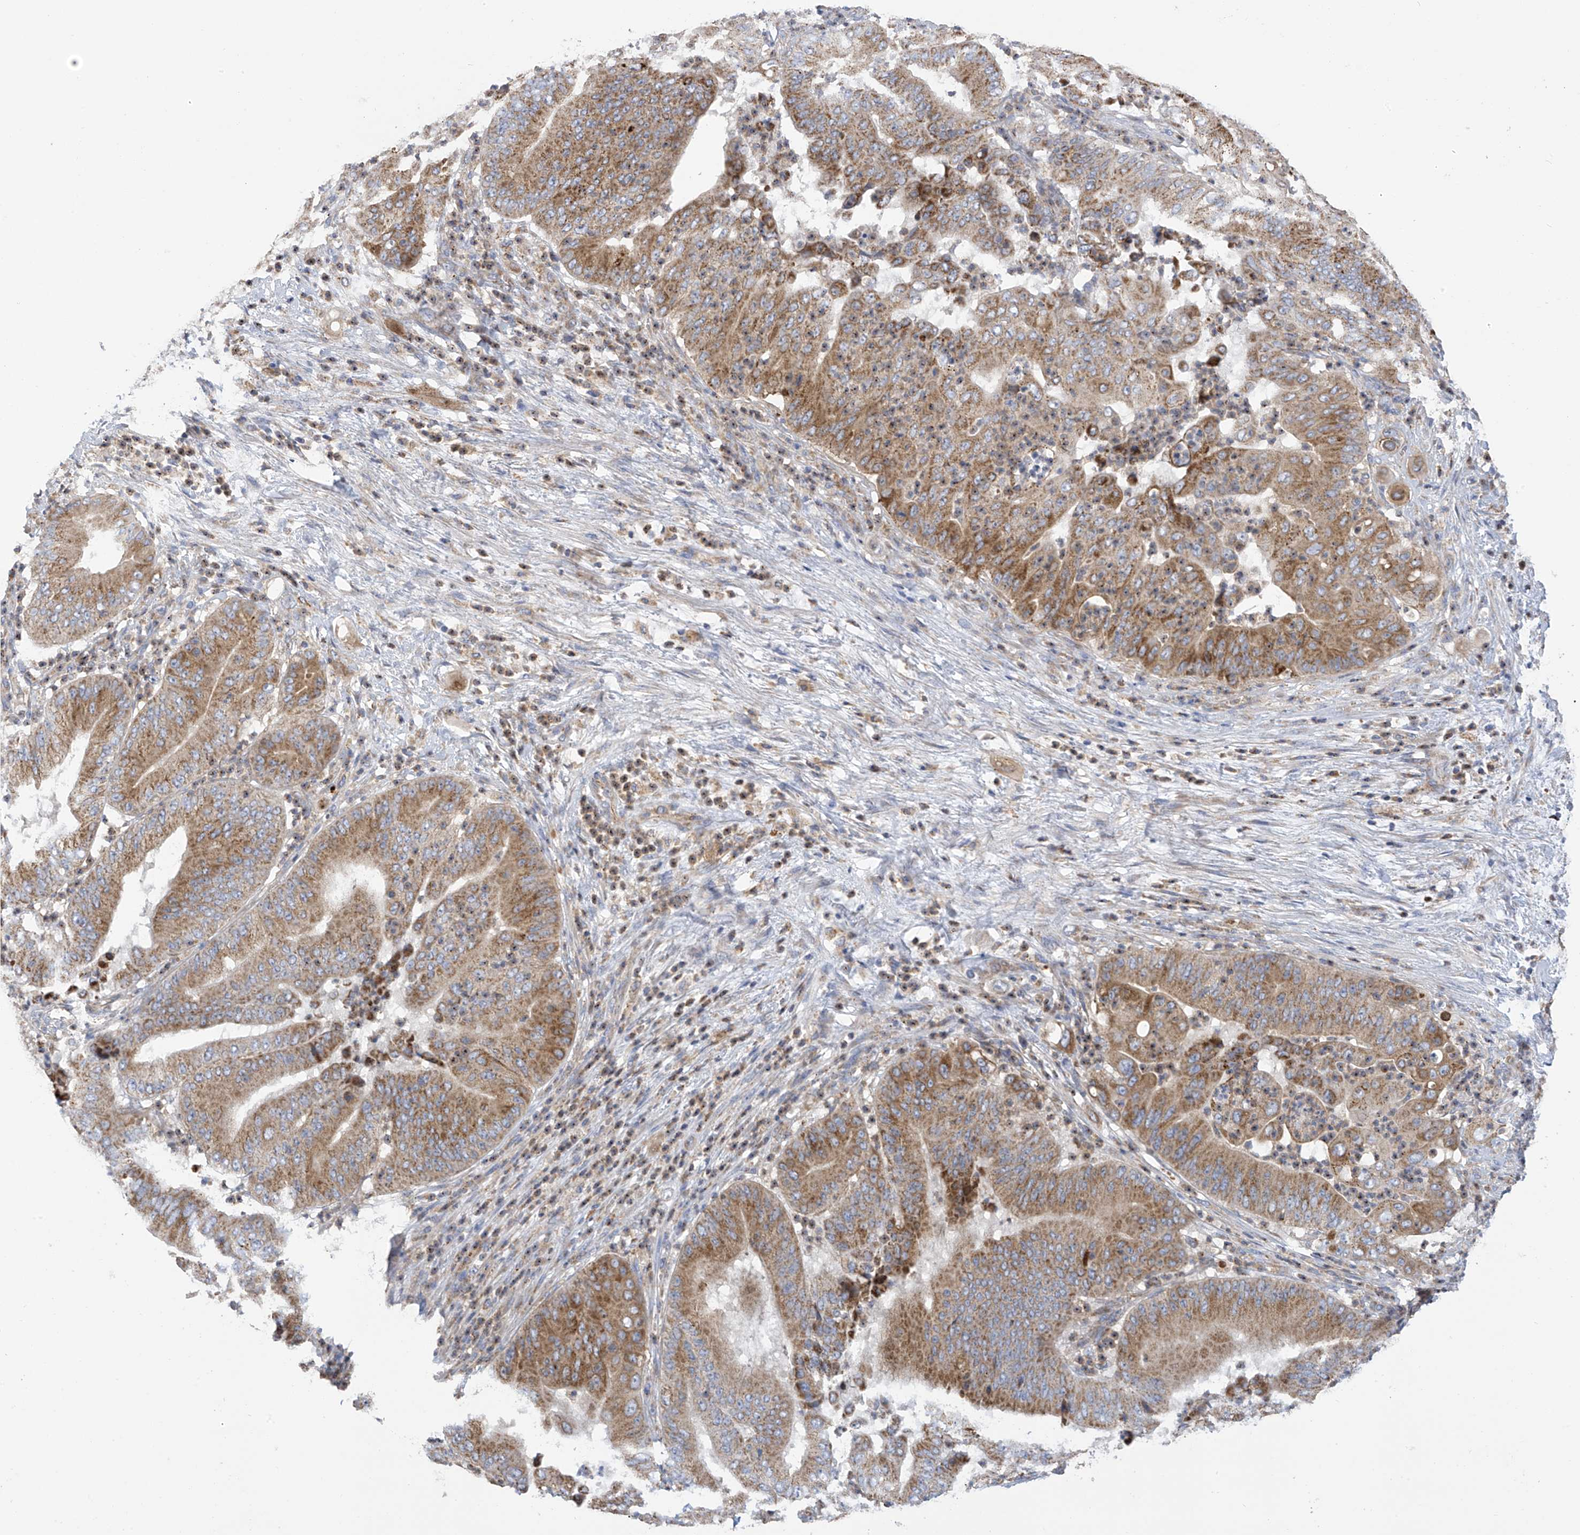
{"staining": {"intensity": "moderate", "quantity": ">75%", "location": "cytoplasmic/membranous"}, "tissue": "pancreatic cancer", "cell_type": "Tumor cells", "image_type": "cancer", "snomed": [{"axis": "morphology", "description": "Adenocarcinoma, NOS"}, {"axis": "topography", "description": "Pancreas"}], "caption": "Pancreatic cancer (adenocarcinoma) stained with IHC reveals moderate cytoplasmic/membranous staining in approximately >75% of tumor cells.", "gene": "ITM2B", "patient": {"sex": "female", "age": 77}}